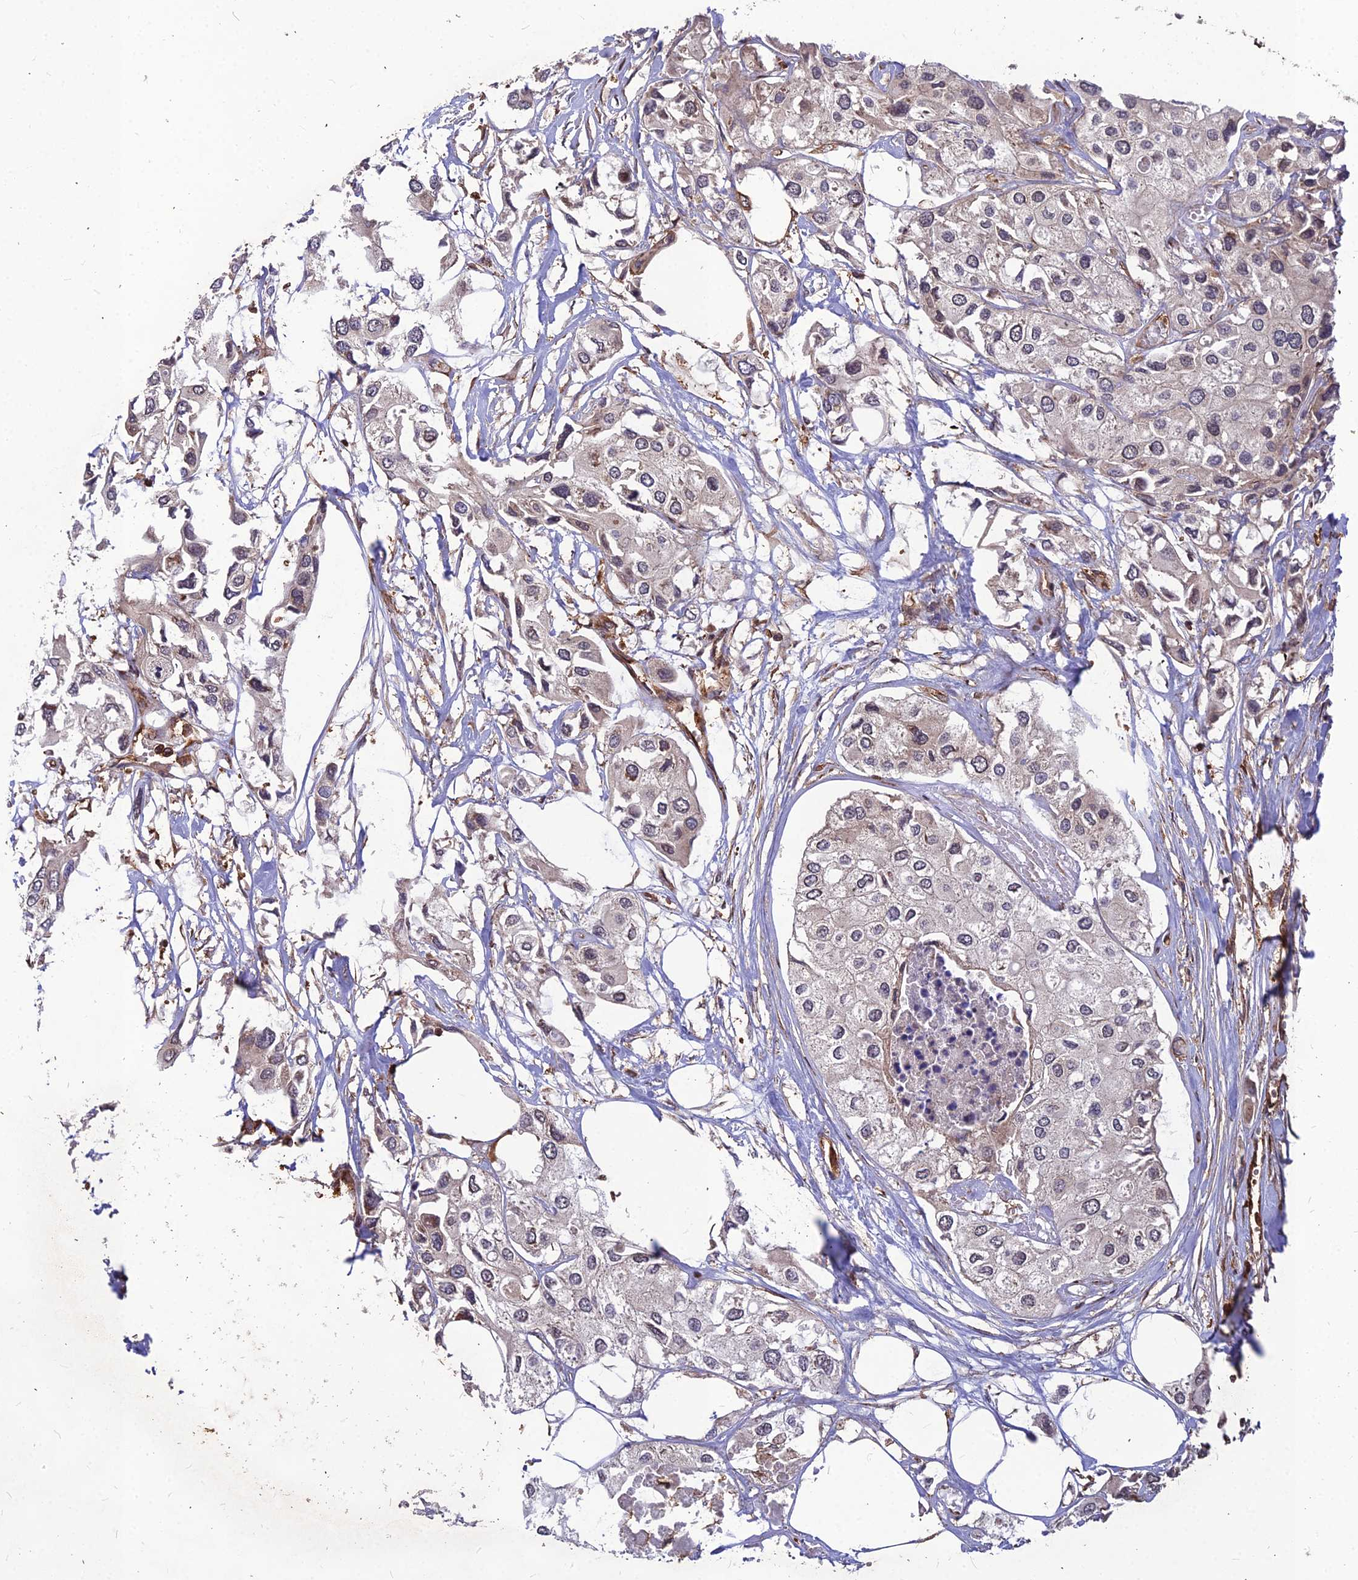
{"staining": {"intensity": "negative", "quantity": "none", "location": "none"}, "tissue": "urothelial cancer", "cell_type": "Tumor cells", "image_type": "cancer", "snomed": [{"axis": "morphology", "description": "Urothelial carcinoma, High grade"}, {"axis": "topography", "description": "Urinary bladder"}], "caption": "Tumor cells show no significant positivity in urothelial cancer.", "gene": "ZNF467", "patient": {"sex": "male", "age": 64}}